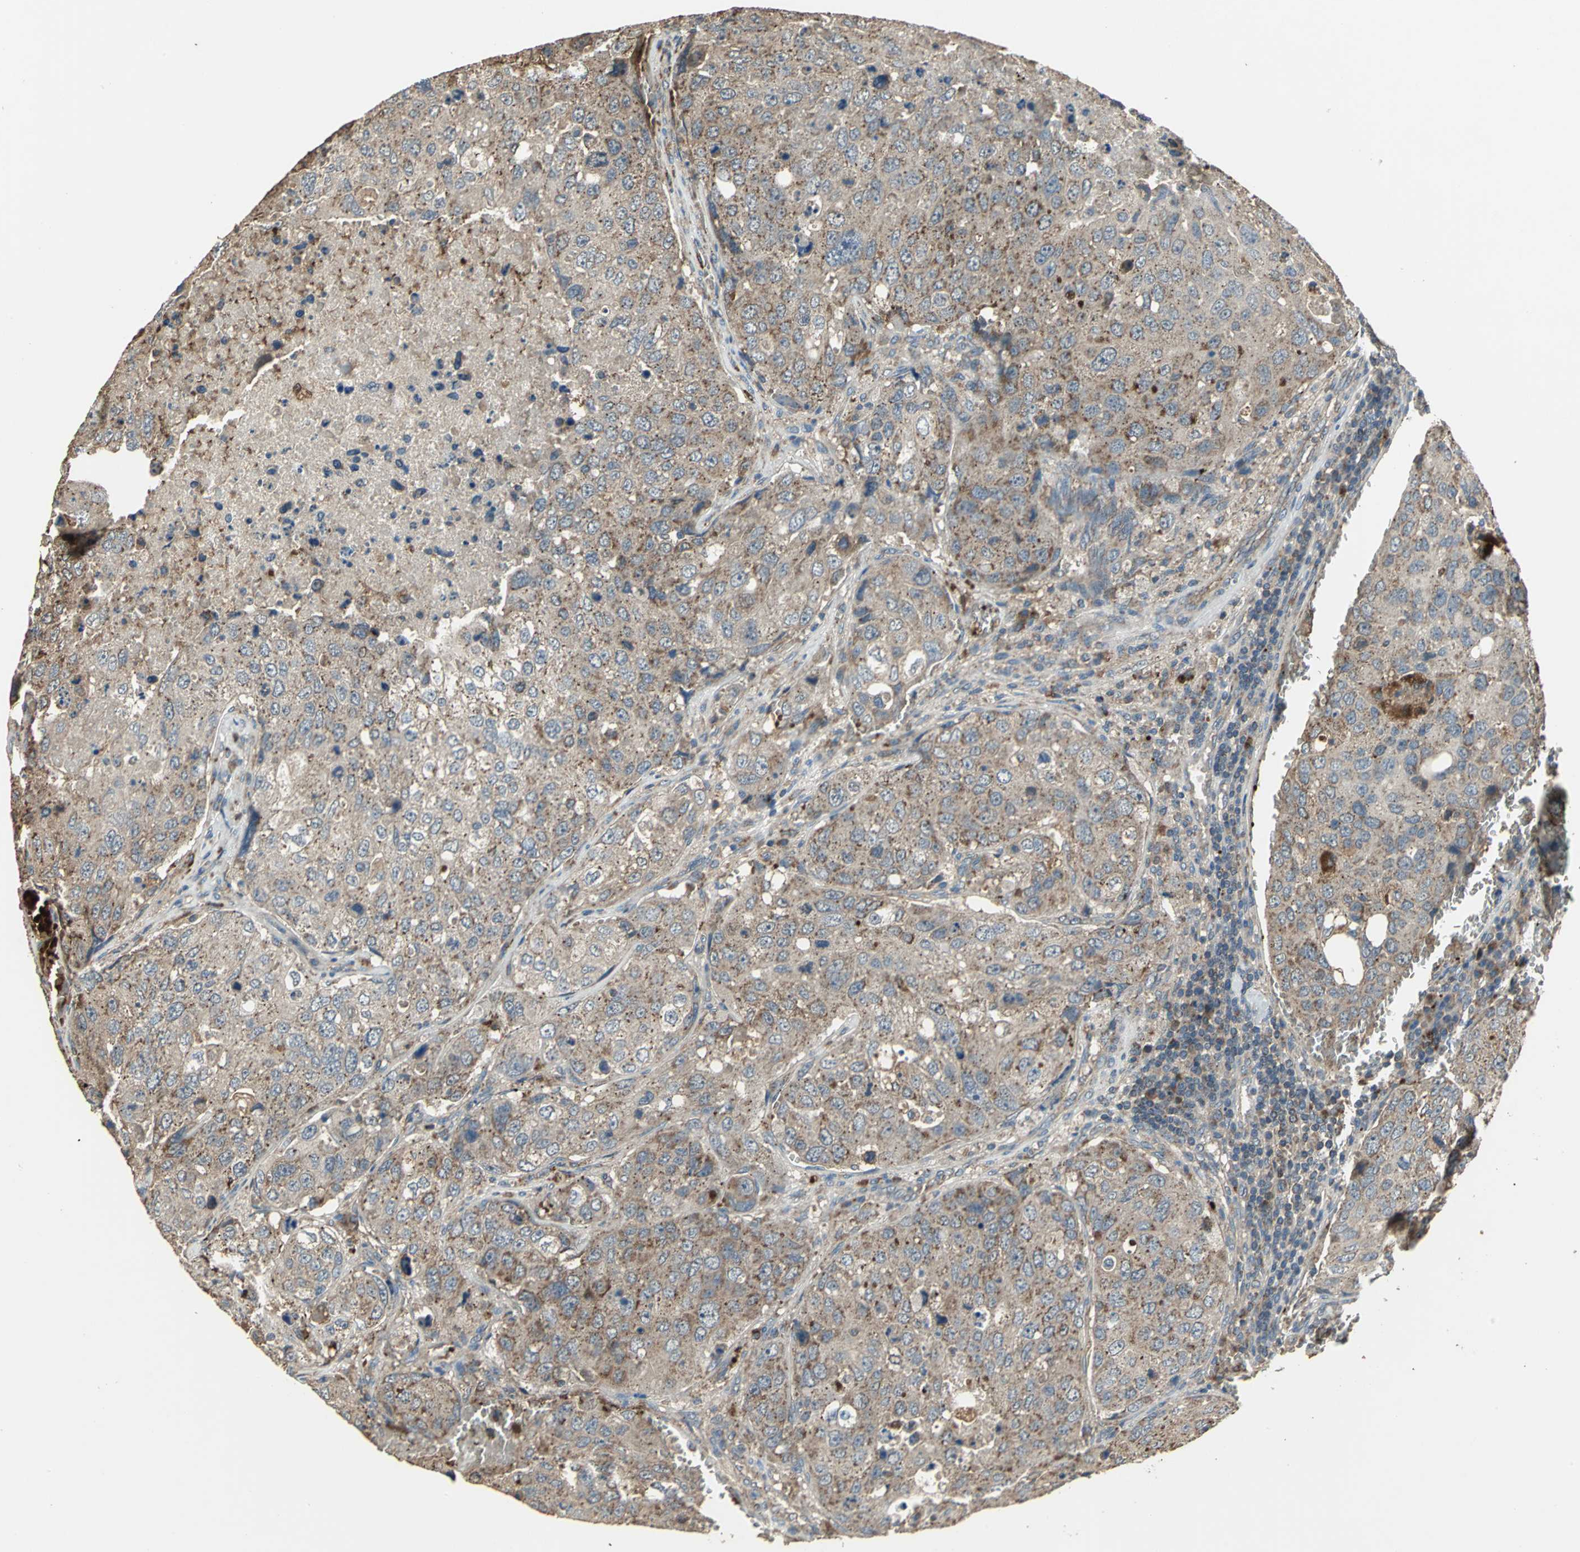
{"staining": {"intensity": "moderate", "quantity": ">75%", "location": "cytoplasmic/membranous"}, "tissue": "urothelial cancer", "cell_type": "Tumor cells", "image_type": "cancer", "snomed": [{"axis": "morphology", "description": "Urothelial carcinoma, High grade"}, {"axis": "topography", "description": "Lymph node"}, {"axis": "topography", "description": "Urinary bladder"}], "caption": "Immunohistochemical staining of urothelial cancer displays medium levels of moderate cytoplasmic/membranous positivity in approximately >75% of tumor cells.", "gene": "POLRMT", "patient": {"sex": "male", "age": 51}}